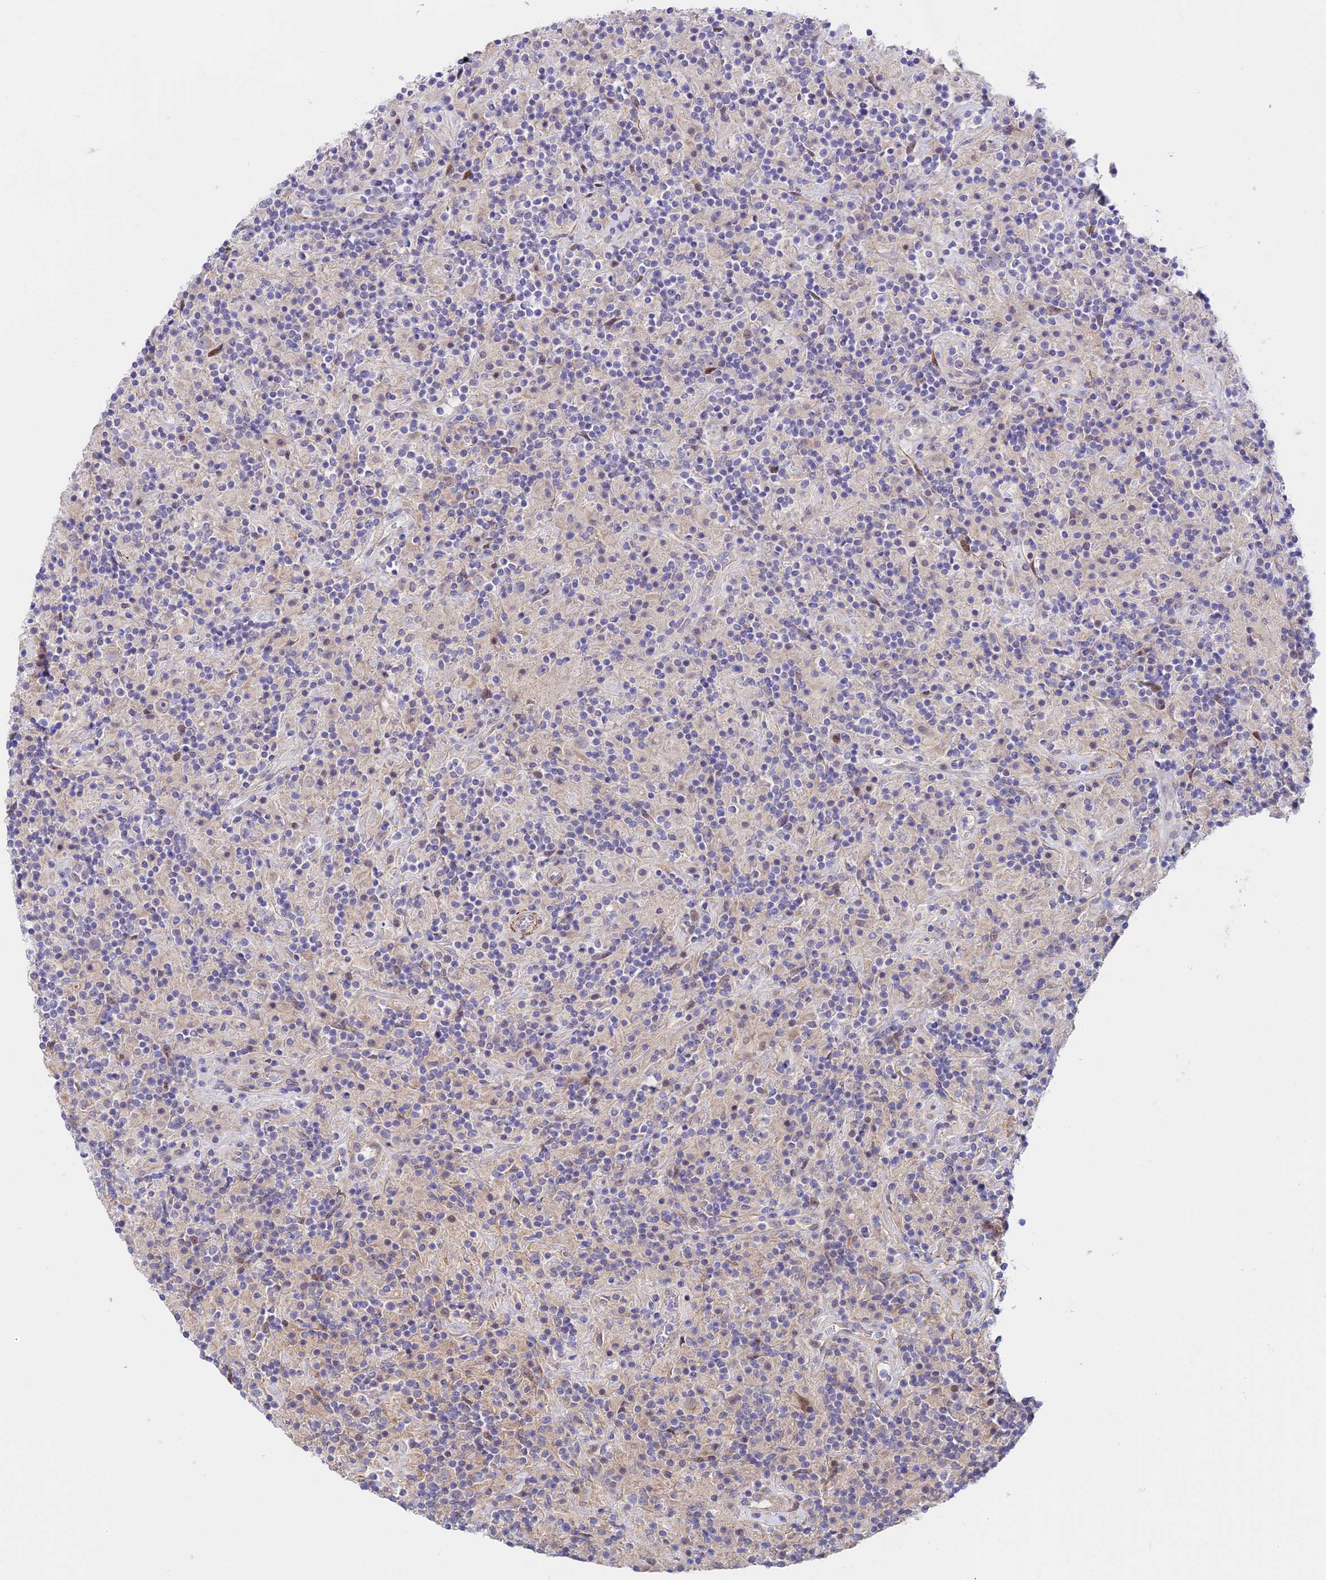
{"staining": {"intensity": "negative", "quantity": "none", "location": "none"}, "tissue": "lymphoma", "cell_type": "Tumor cells", "image_type": "cancer", "snomed": [{"axis": "morphology", "description": "Hodgkin's disease, NOS"}, {"axis": "topography", "description": "Lymph node"}], "caption": "Tumor cells show no significant protein positivity in lymphoma. (DAB (3,3'-diaminobenzidine) immunohistochemistry, high magnification).", "gene": "ANKRD50", "patient": {"sex": "male", "age": 70}}